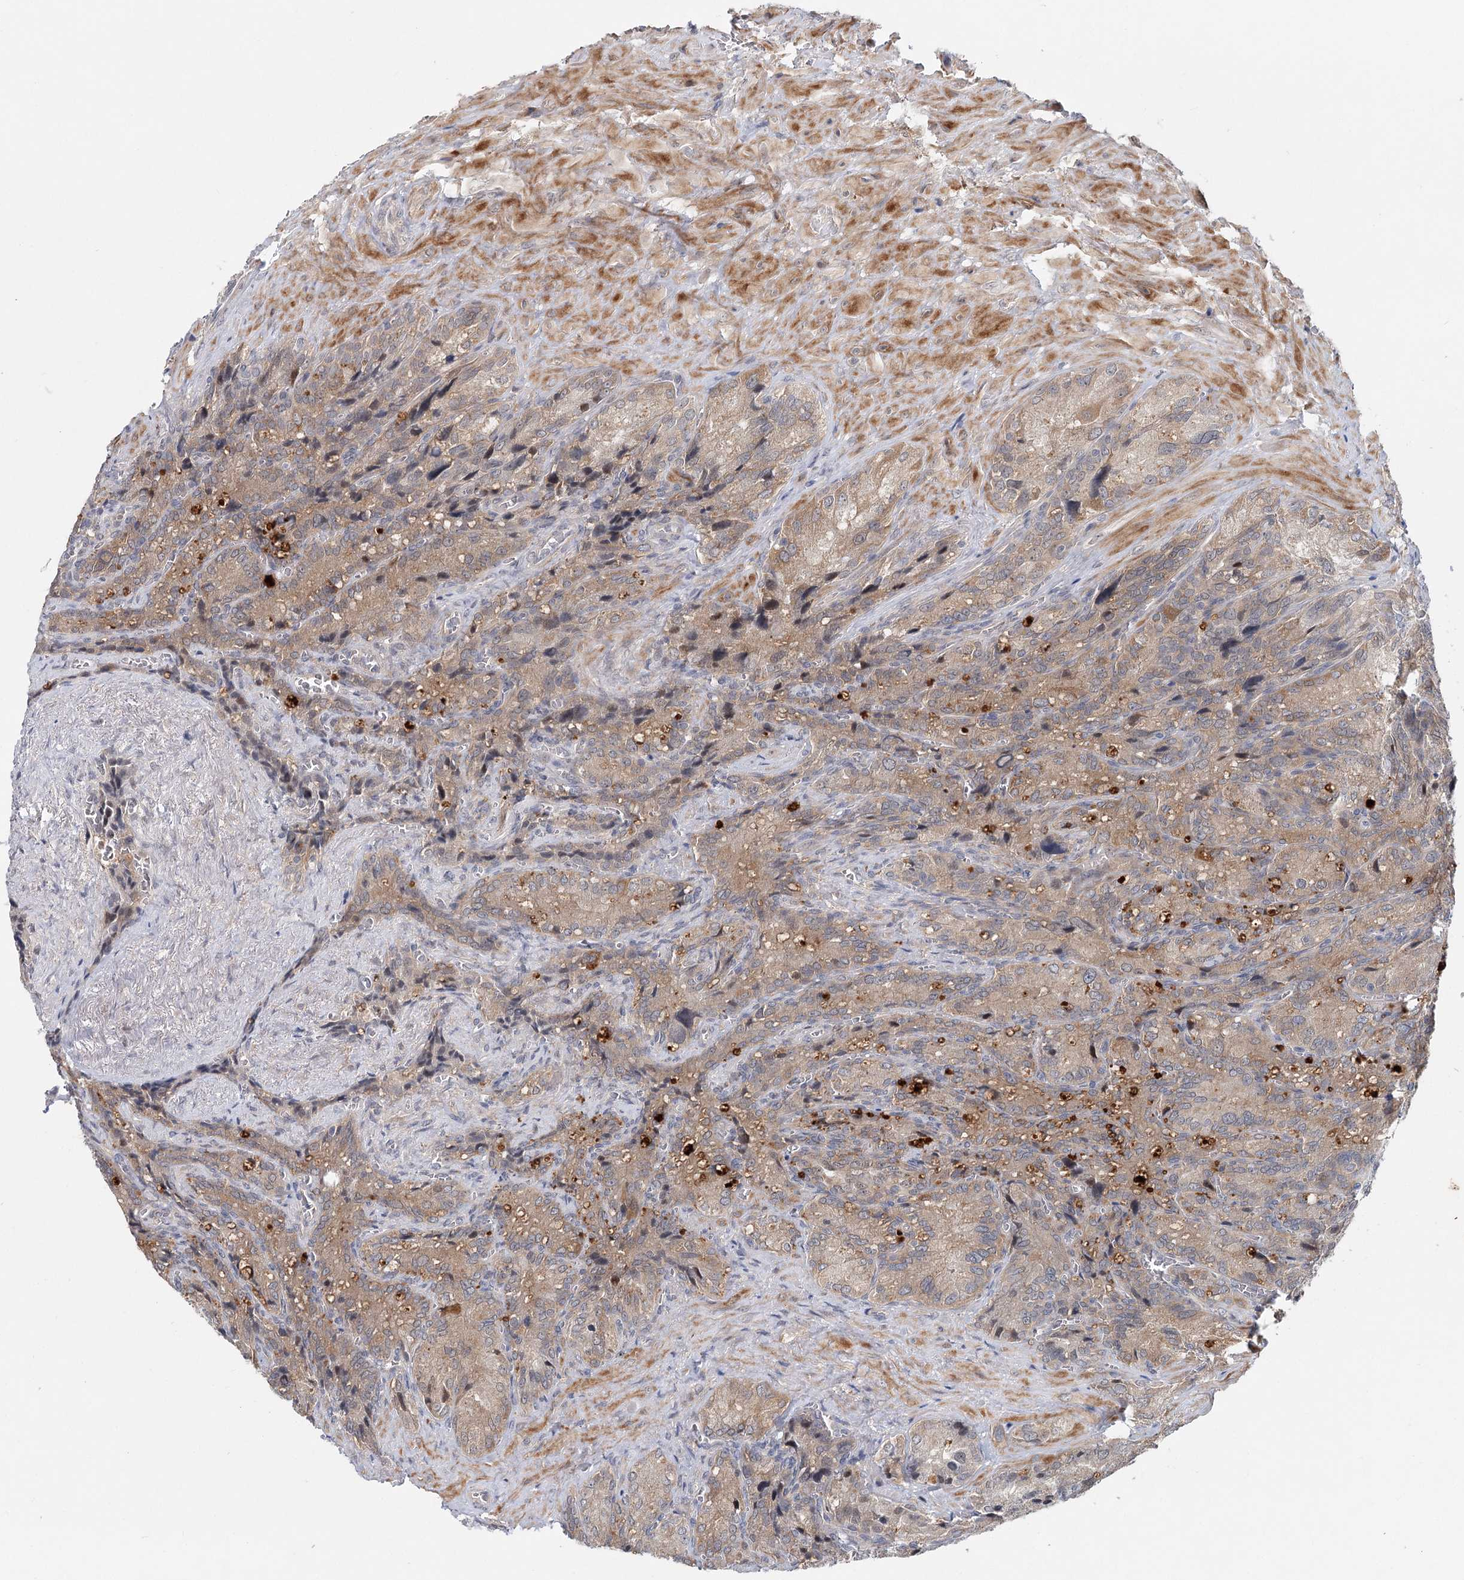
{"staining": {"intensity": "moderate", "quantity": ">75%", "location": "cytoplasmic/membranous"}, "tissue": "seminal vesicle", "cell_type": "Glandular cells", "image_type": "normal", "snomed": [{"axis": "morphology", "description": "Normal tissue, NOS"}, {"axis": "topography", "description": "Seminal veicle"}], "caption": "An IHC image of normal tissue is shown. Protein staining in brown highlights moderate cytoplasmic/membranous positivity in seminal vesicle within glandular cells.", "gene": "AP3B1", "patient": {"sex": "male", "age": 62}}